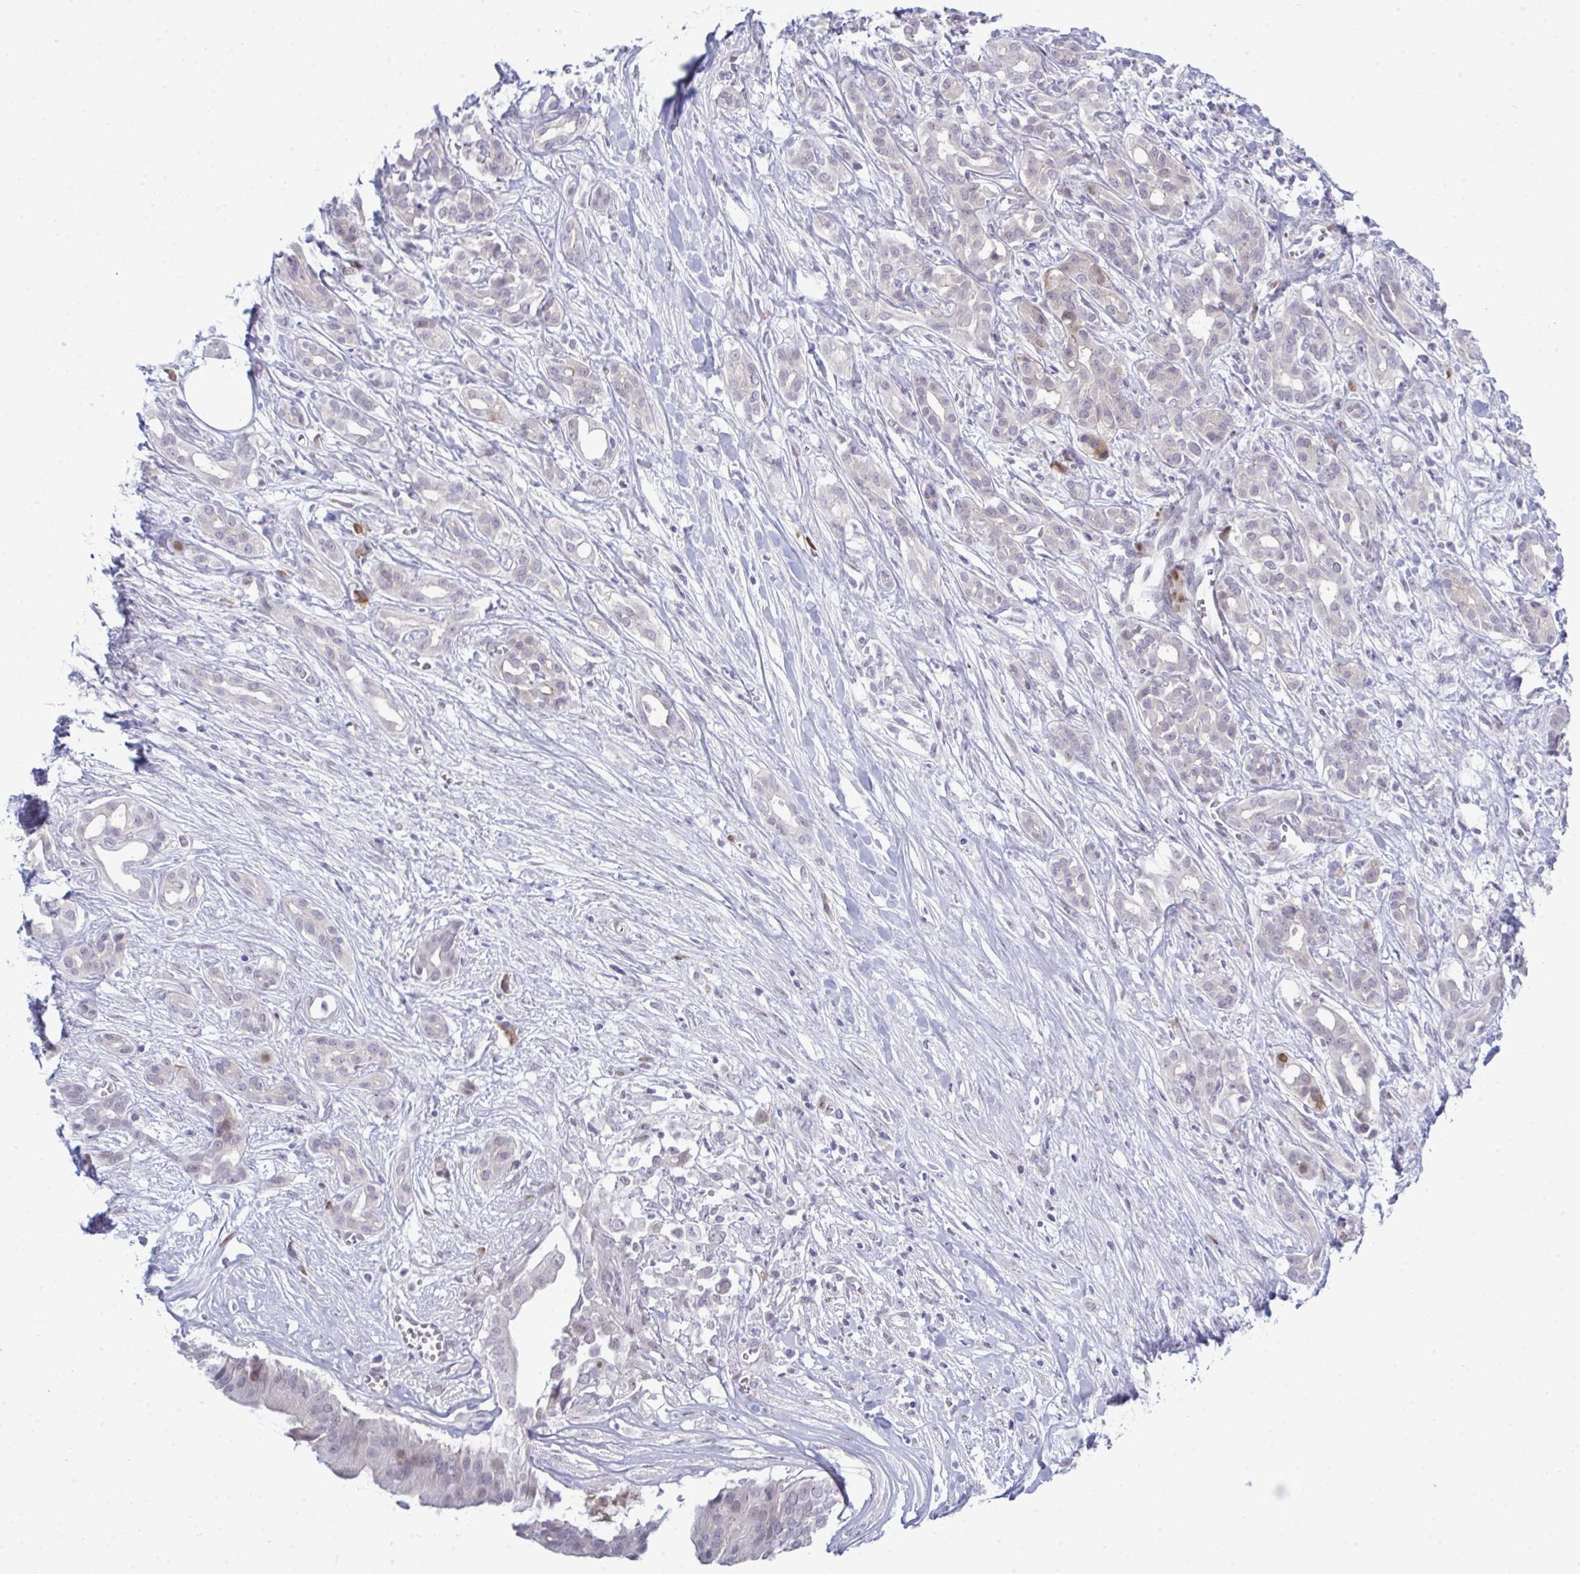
{"staining": {"intensity": "weak", "quantity": "<25%", "location": "nuclear"}, "tissue": "pancreatic cancer", "cell_type": "Tumor cells", "image_type": "cancer", "snomed": [{"axis": "morphology", "description": "Adenocarcinoma, NOS"}, {"axis": "topography", "description": "Pancreas"}], "caption": "A high-resolution photomicrograph shows IHC staining of pancreatic cancer, which reveals no significant staining in tumor cells.", "gene": "TAB1", "patient": {"sex": "male", "age": 61}}